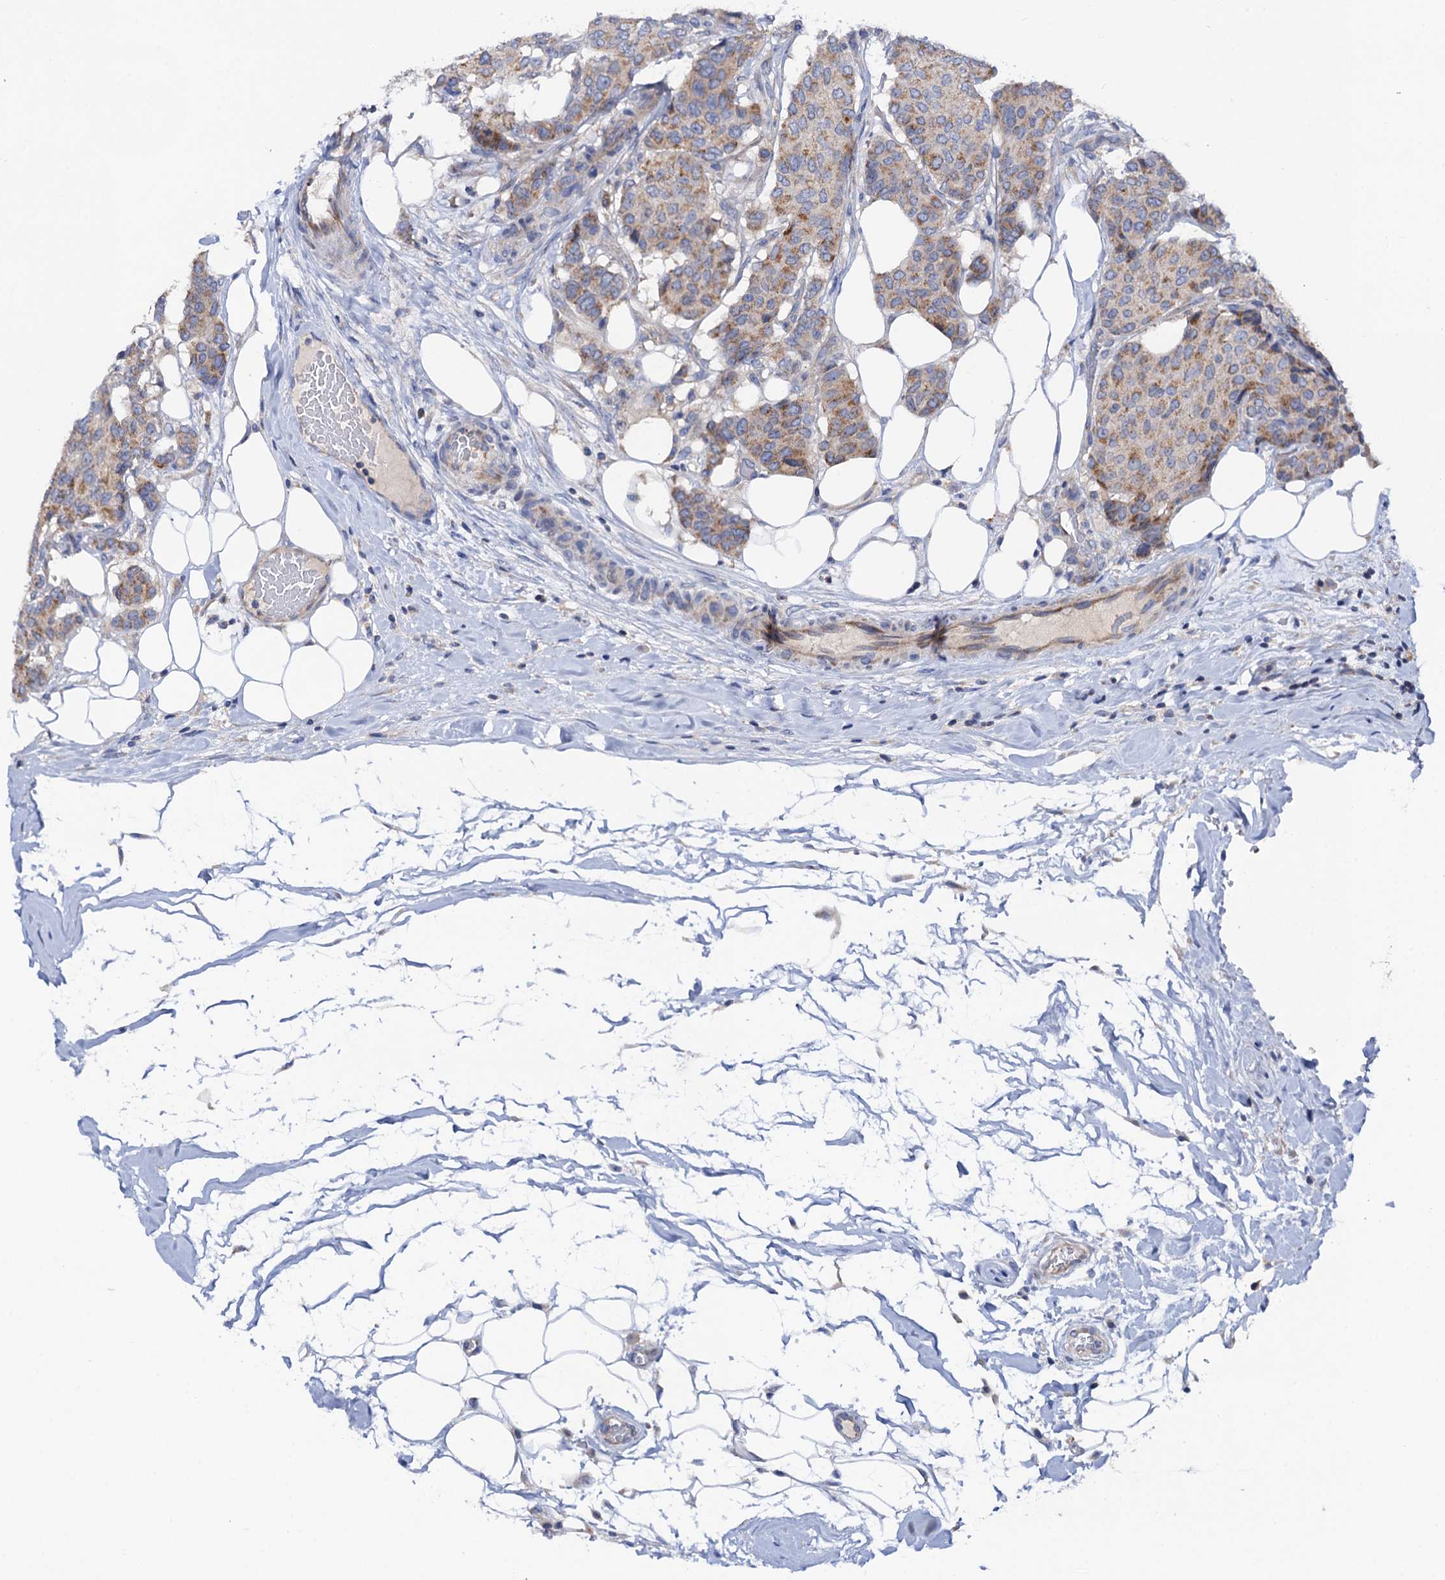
{"staining": {"intensity": "moderate", "quantity": ">75%", "location": "cytoplasmic/membranous"}, "tissue": "breast cancer", "cell_type": "Tumor cells", "image_type": "cancer", "snomed": [{"axis": "morphology", "description": "Duct carcinoma"}, {"axis": "topography", "description": "Breast"}], "caption": "Immunohistochemistry (IHC) (DAB) staining of human breast cancer reveals moderate cytoplasmic/membranous protein staining in about >75% of tumor cells.", "gene": "MRPL48", "patient": {"sex": "female", "age": 75}}